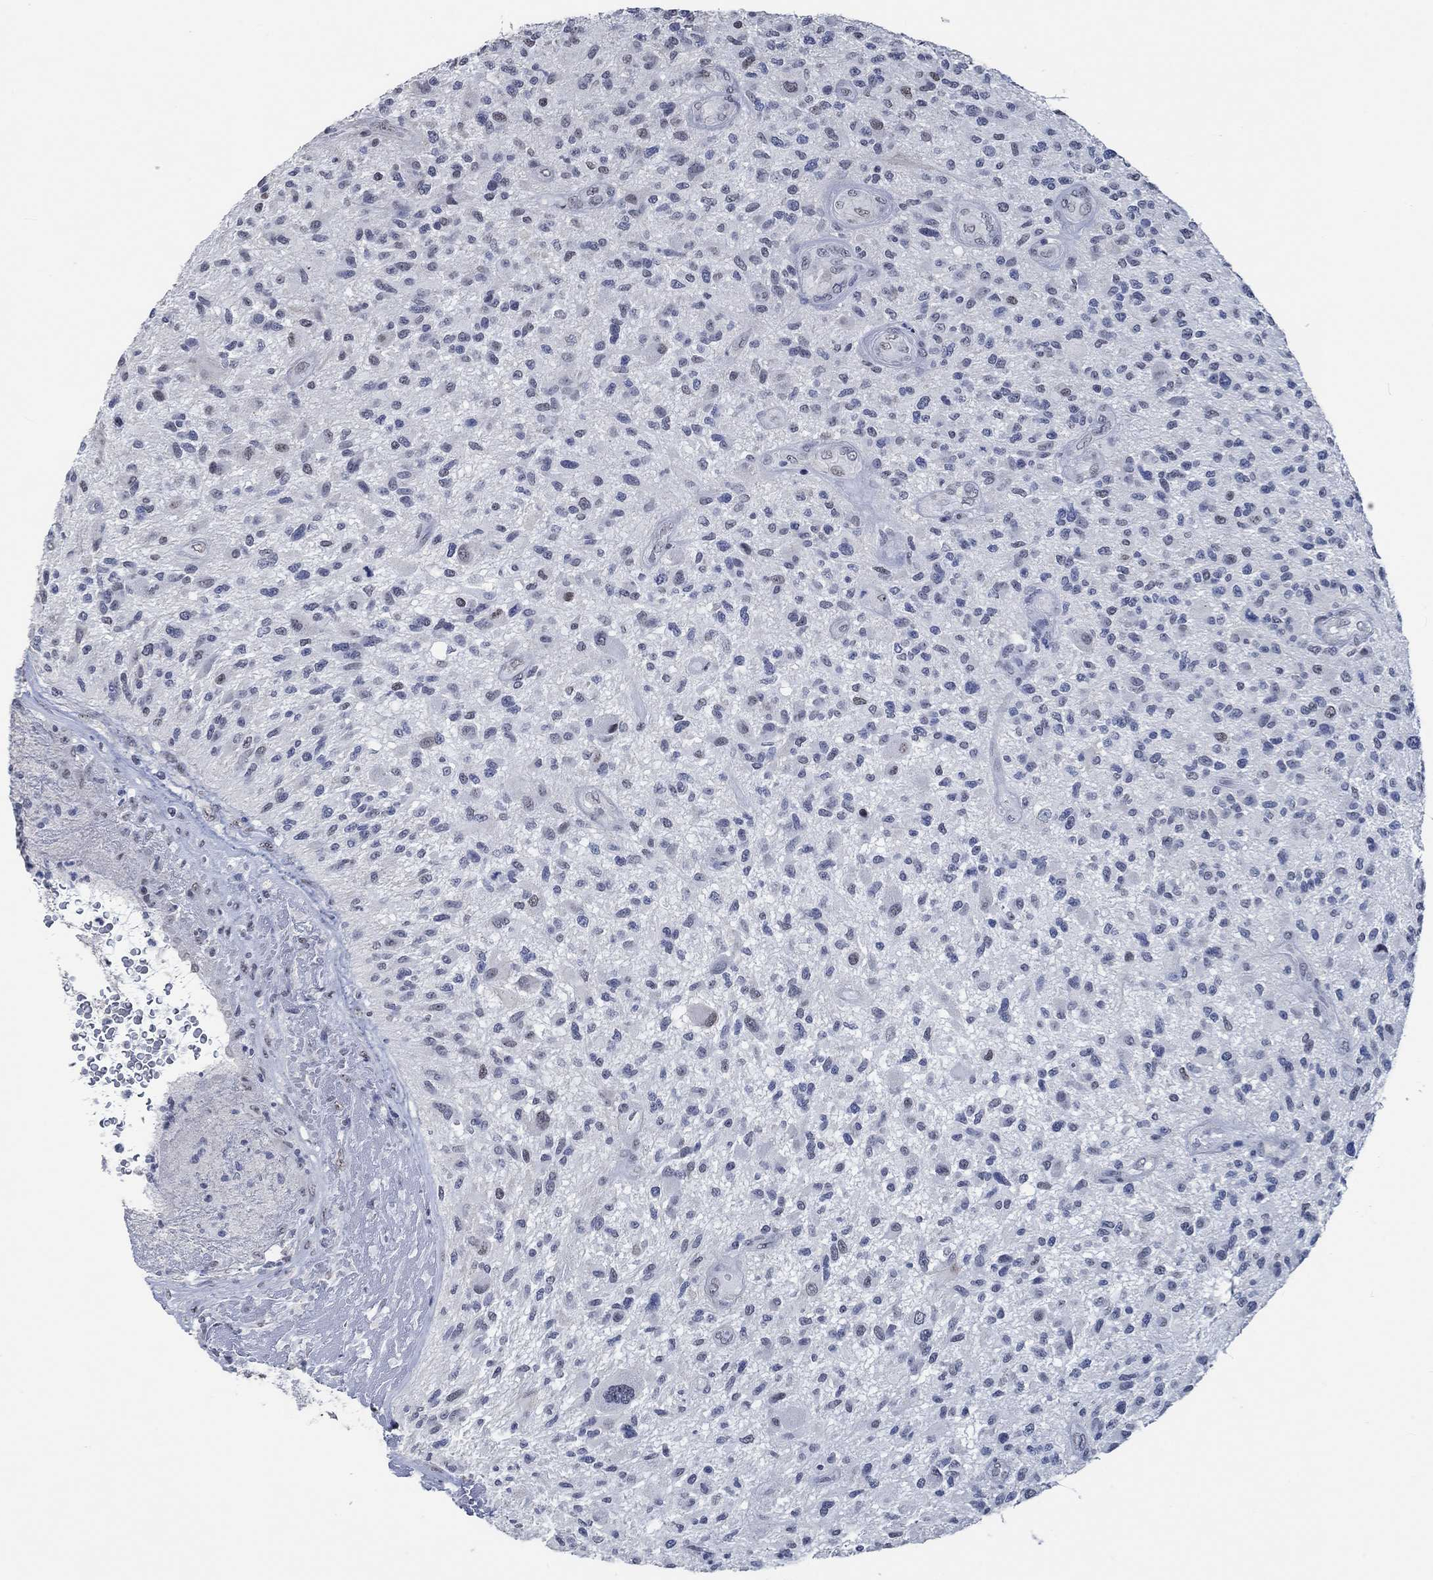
{"staining": {"intensity": "negative", "quantity": "none", "location": "none"}, "tissue": "glioma", "cell_type": "Tumor cells", "image_type": "cancer", "snomed": [{"axis": "morphology", "description": "Glioma, malignant, High grade"}, {"axis": "topography", "description": "Brain"}], "caption": "The histopathology image exhibits no significant staining in tumor cells of malignant high-grade glioma.", "gene": "OBSCN", "patient": {"sex": "male", "age": 47}}